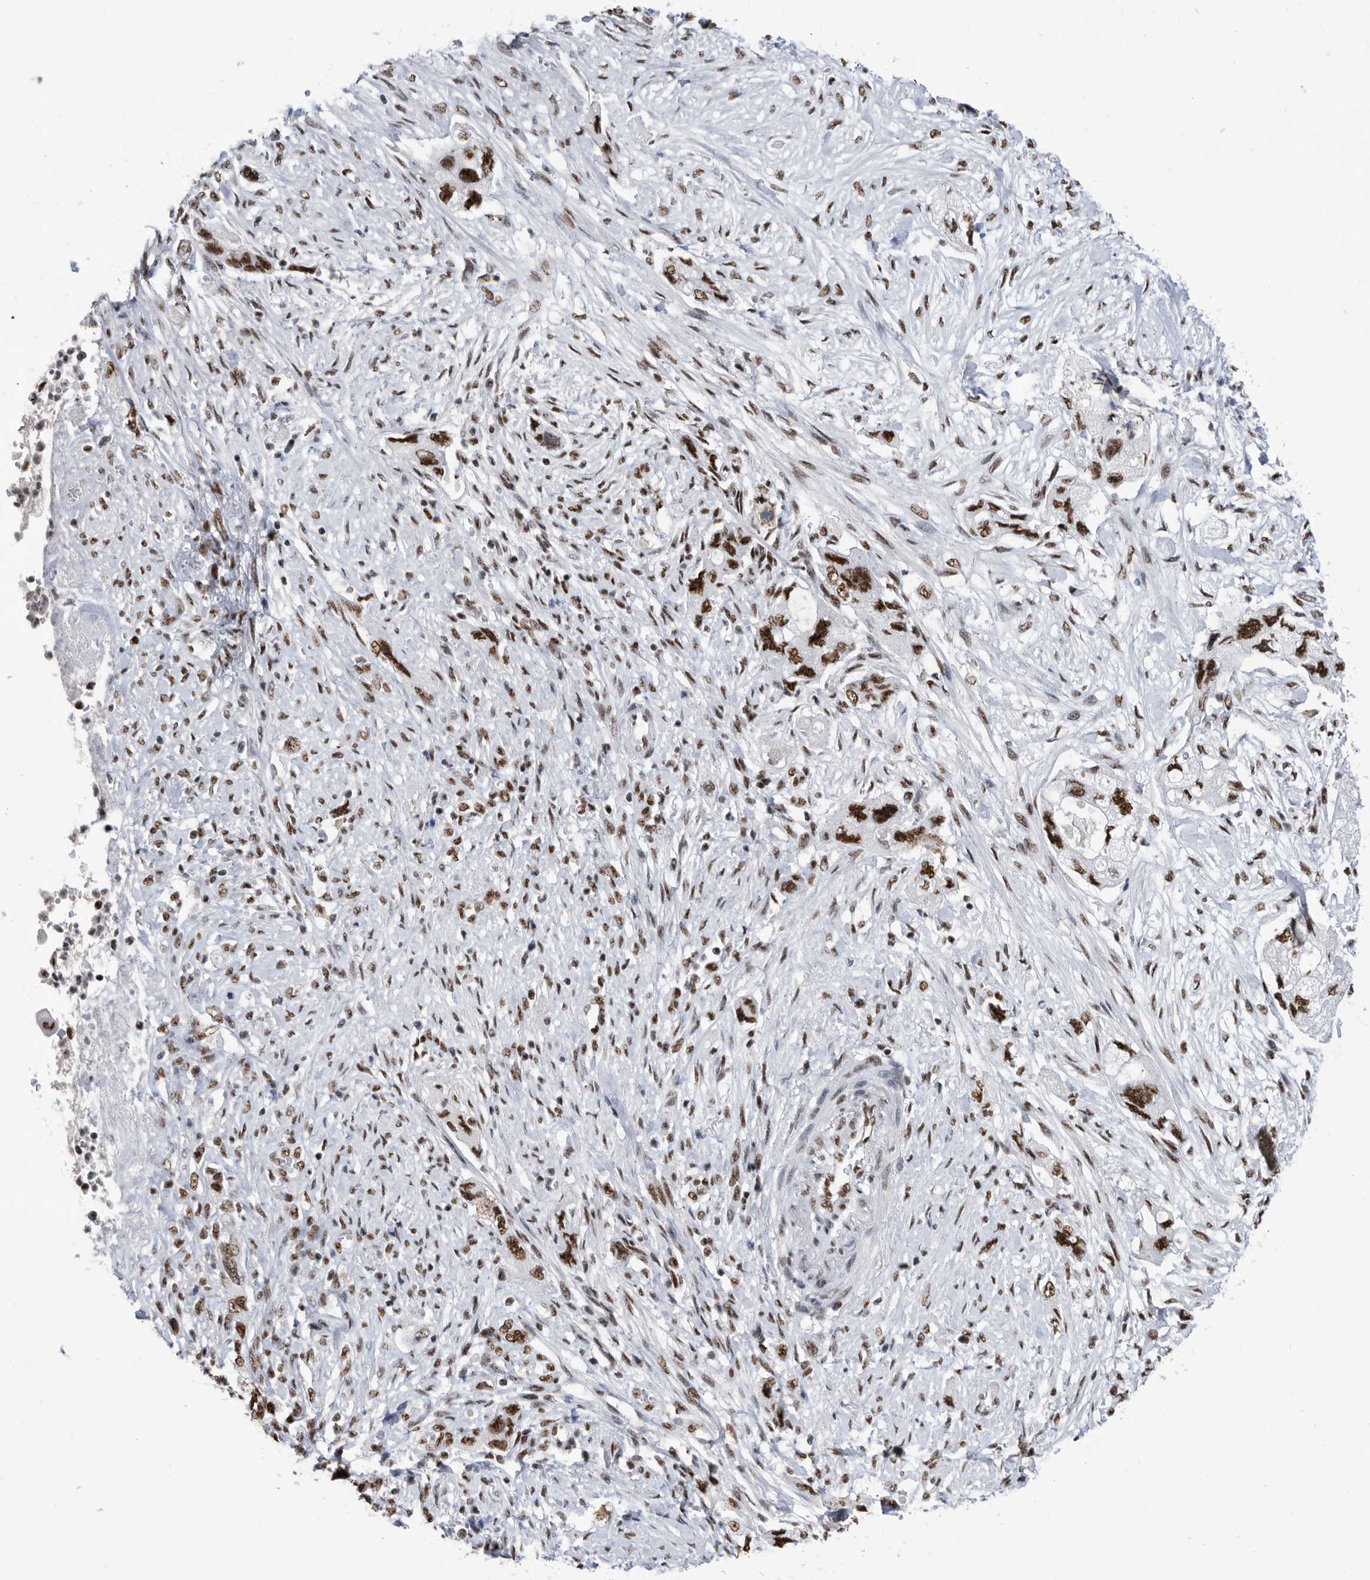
{"staining": {"intensity": "strong", "quantity": ">75%", "location": "nuclear"}, "tissue": "pancreatic cancer", "cell_type": "Tumor cells", "image_type": "cancer", "snomed": [{"axis": "morphology", "description": "Adenocarcinoma, NOS"}, {"axis": "topography", "description": "Pancreas"}], "caption": "A high-resolution image shows immunohistochemistry (IHC) staining of adenocarcinoma (pancreatic), which displays strong nuclear staining in approximately >75% of tumor cells.", "gene": "SF3A1", "patient": {"sex": "female", "age": 73}}